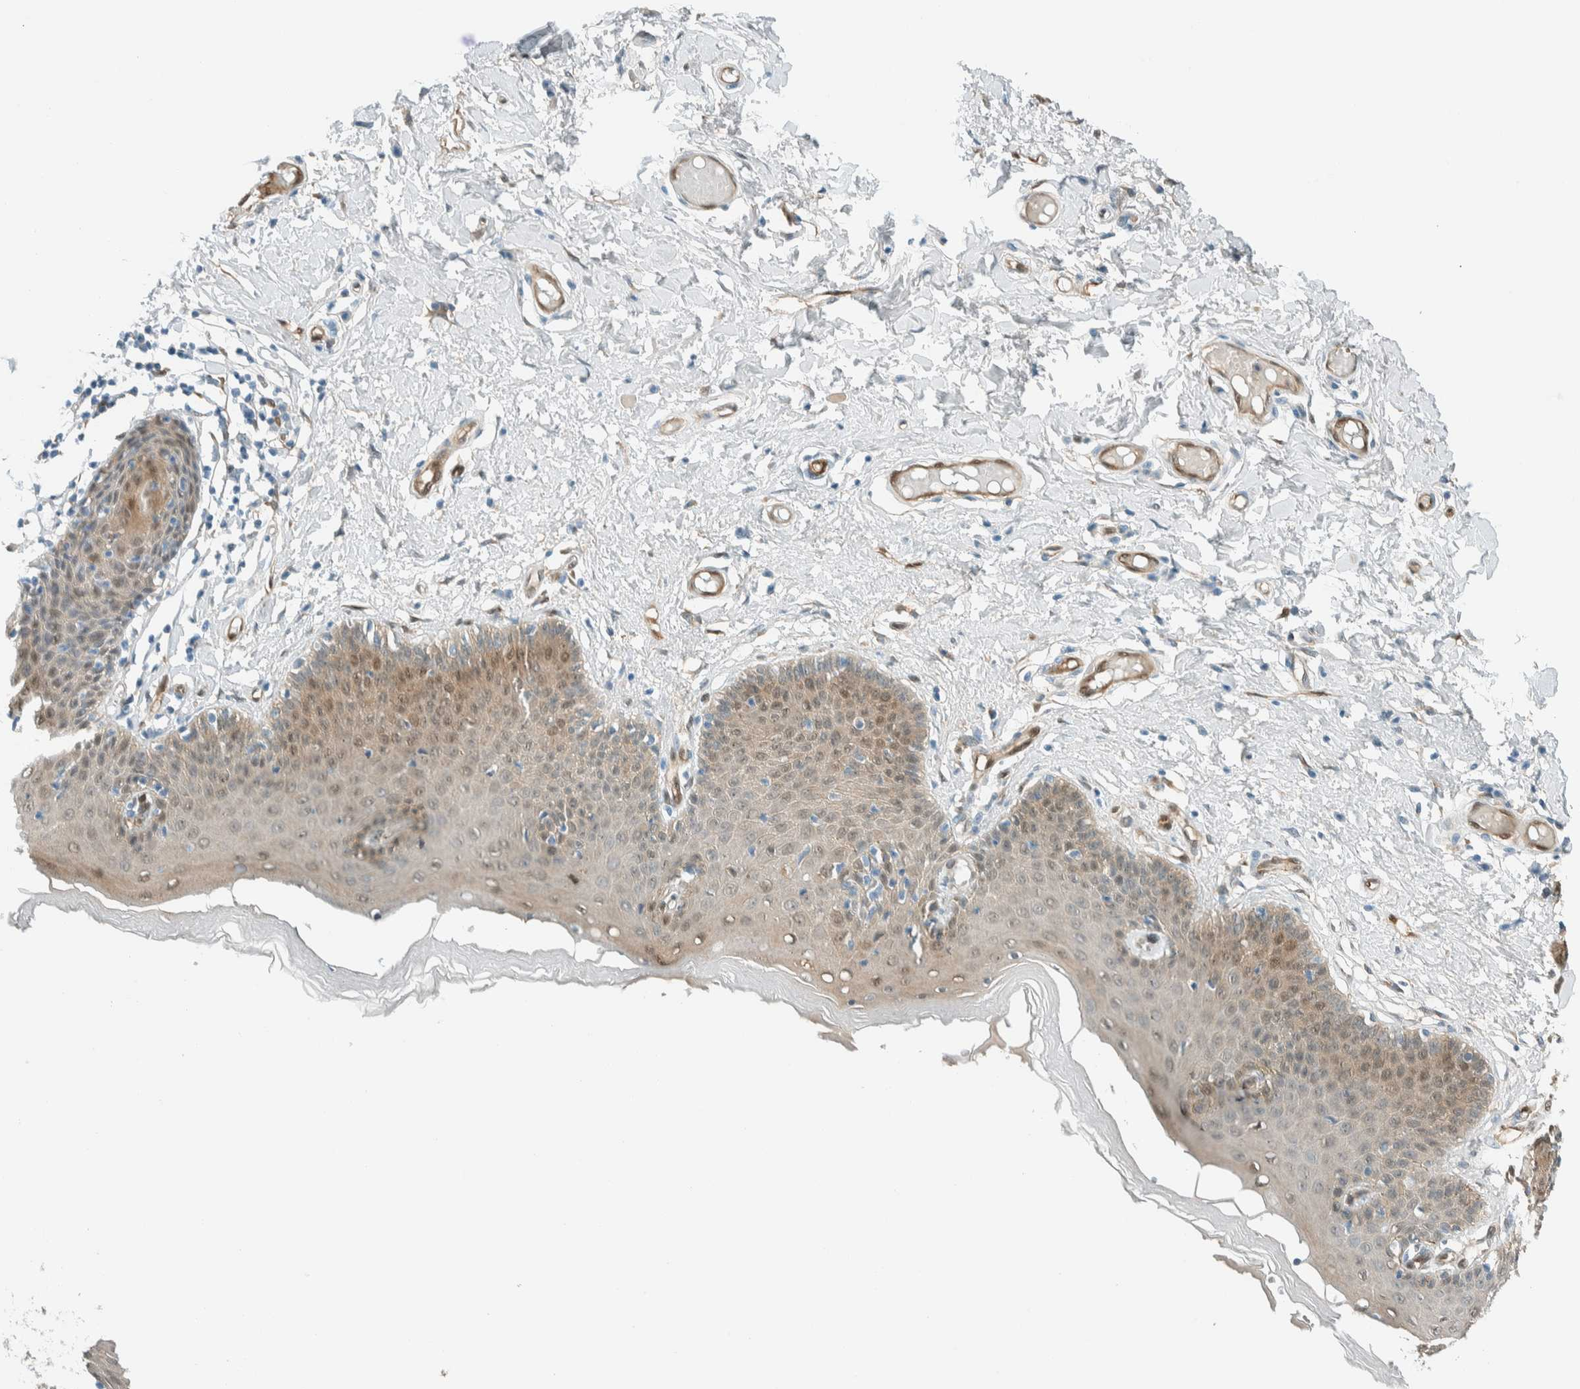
{"staining": {"intensity": "moderate", "quantity": "25%-75%", "location": "cytoplasmic/membranous,nuclear"}, "tissue": "skin", "cell_type": "Epidermal cells", "image_type": "normal", "snomed": [{"axis": "morphology", "description": "Normal tissue, NOS"}, {"axis": "topography", "description": "Vulva"}], "caption": "DAB (3,3'-diaminobenzidine) immunohistochemical staining of unremarkable skin reveals moderate cytoplasmic/membranous,nuclear protein positivity in about 25%-75% of epidermal cells.", "gene": "NXN", "patient": {"sex": "female", "age": 66}}